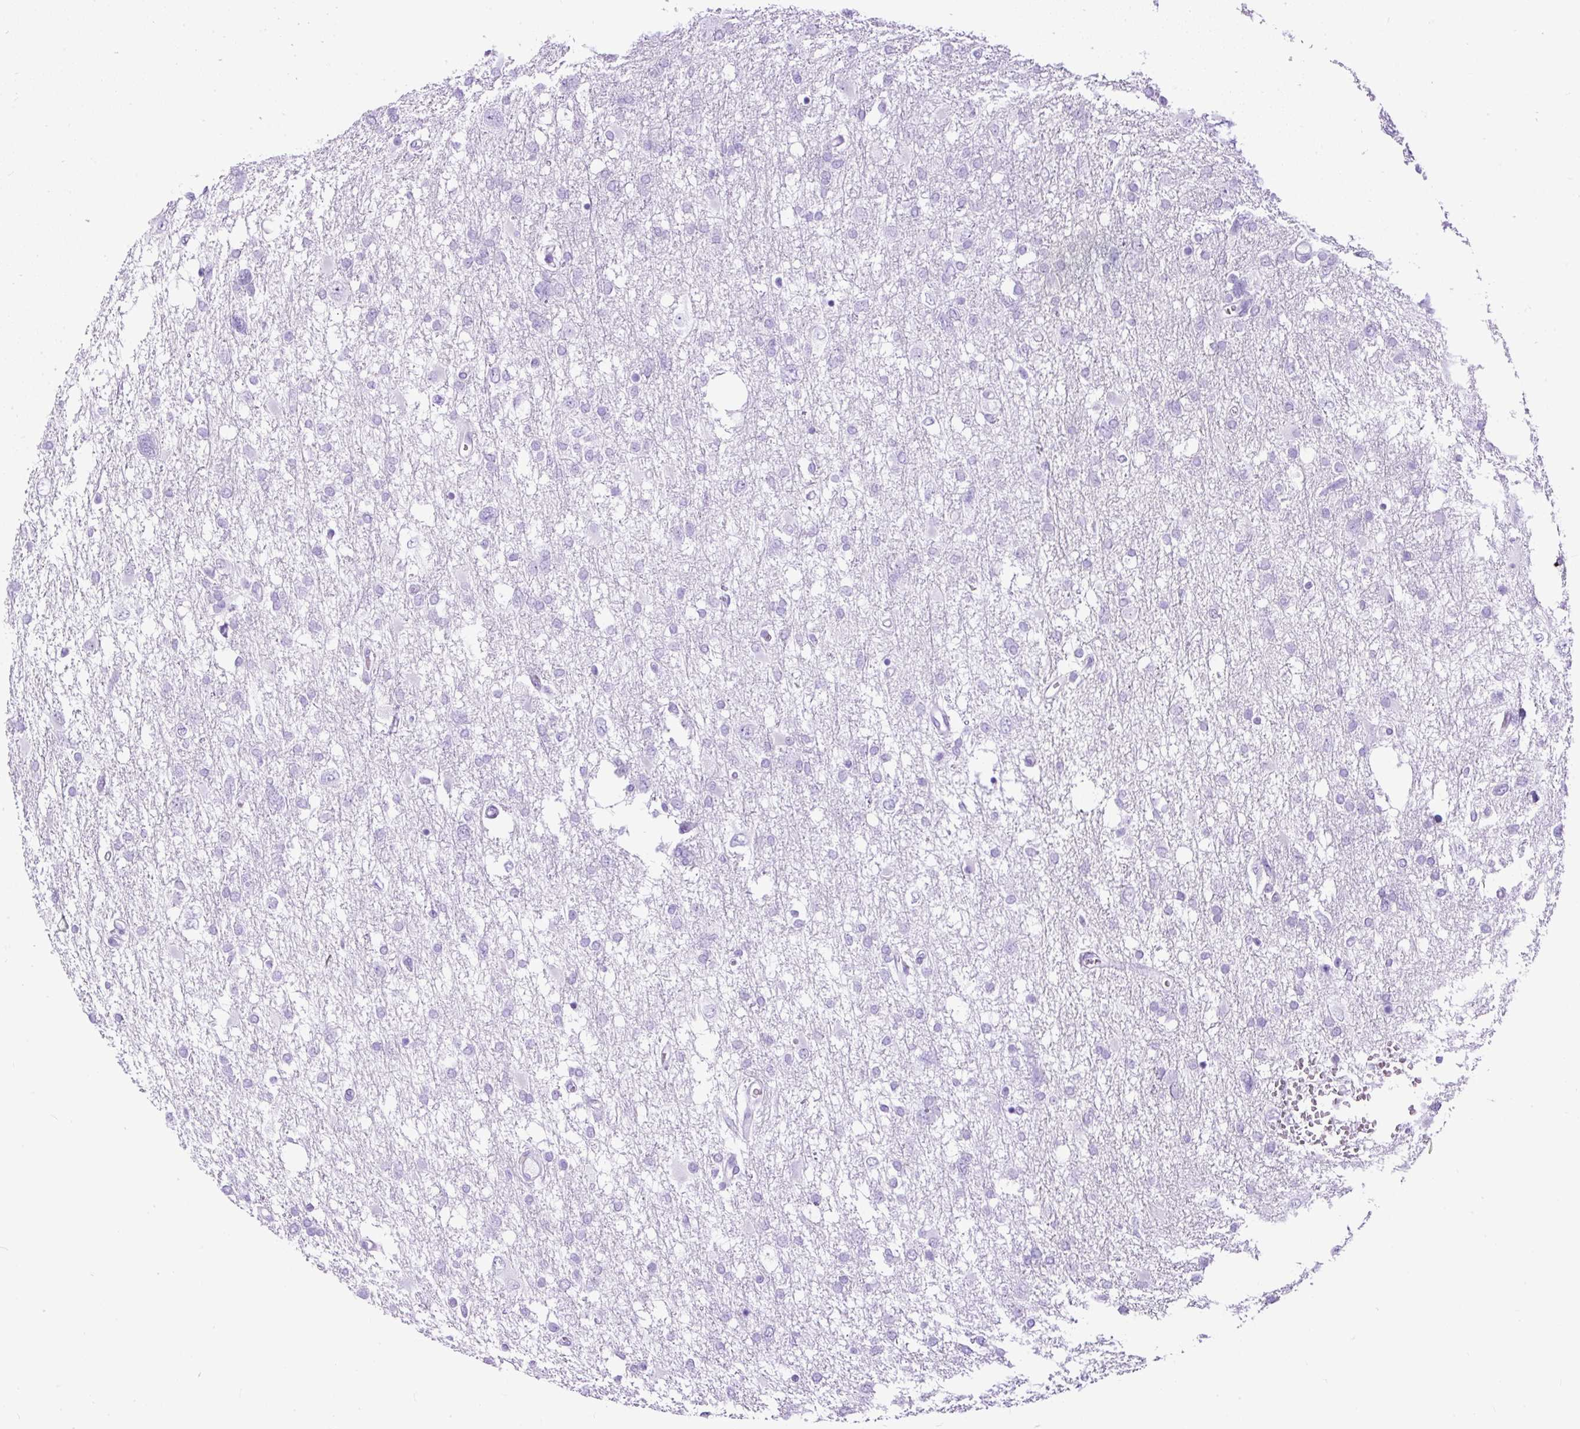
{"staining": {"intensity": "negative", "quantity": "none", "location": "none"}, "tissue": "glioma", "cell_type": "Tumor cells", "image_type": "cancer", "snomed": [{"axis": "morphology", "description": "Glioma, malignant, High grade"}, {"axis": "topography", "description": "Brain"}], "caption": "This is an immunohistochemistry image of glioma. There is no staining in tumor cells.", "gene": "CEL", "patient": {"sex": "male", "age": 61}}